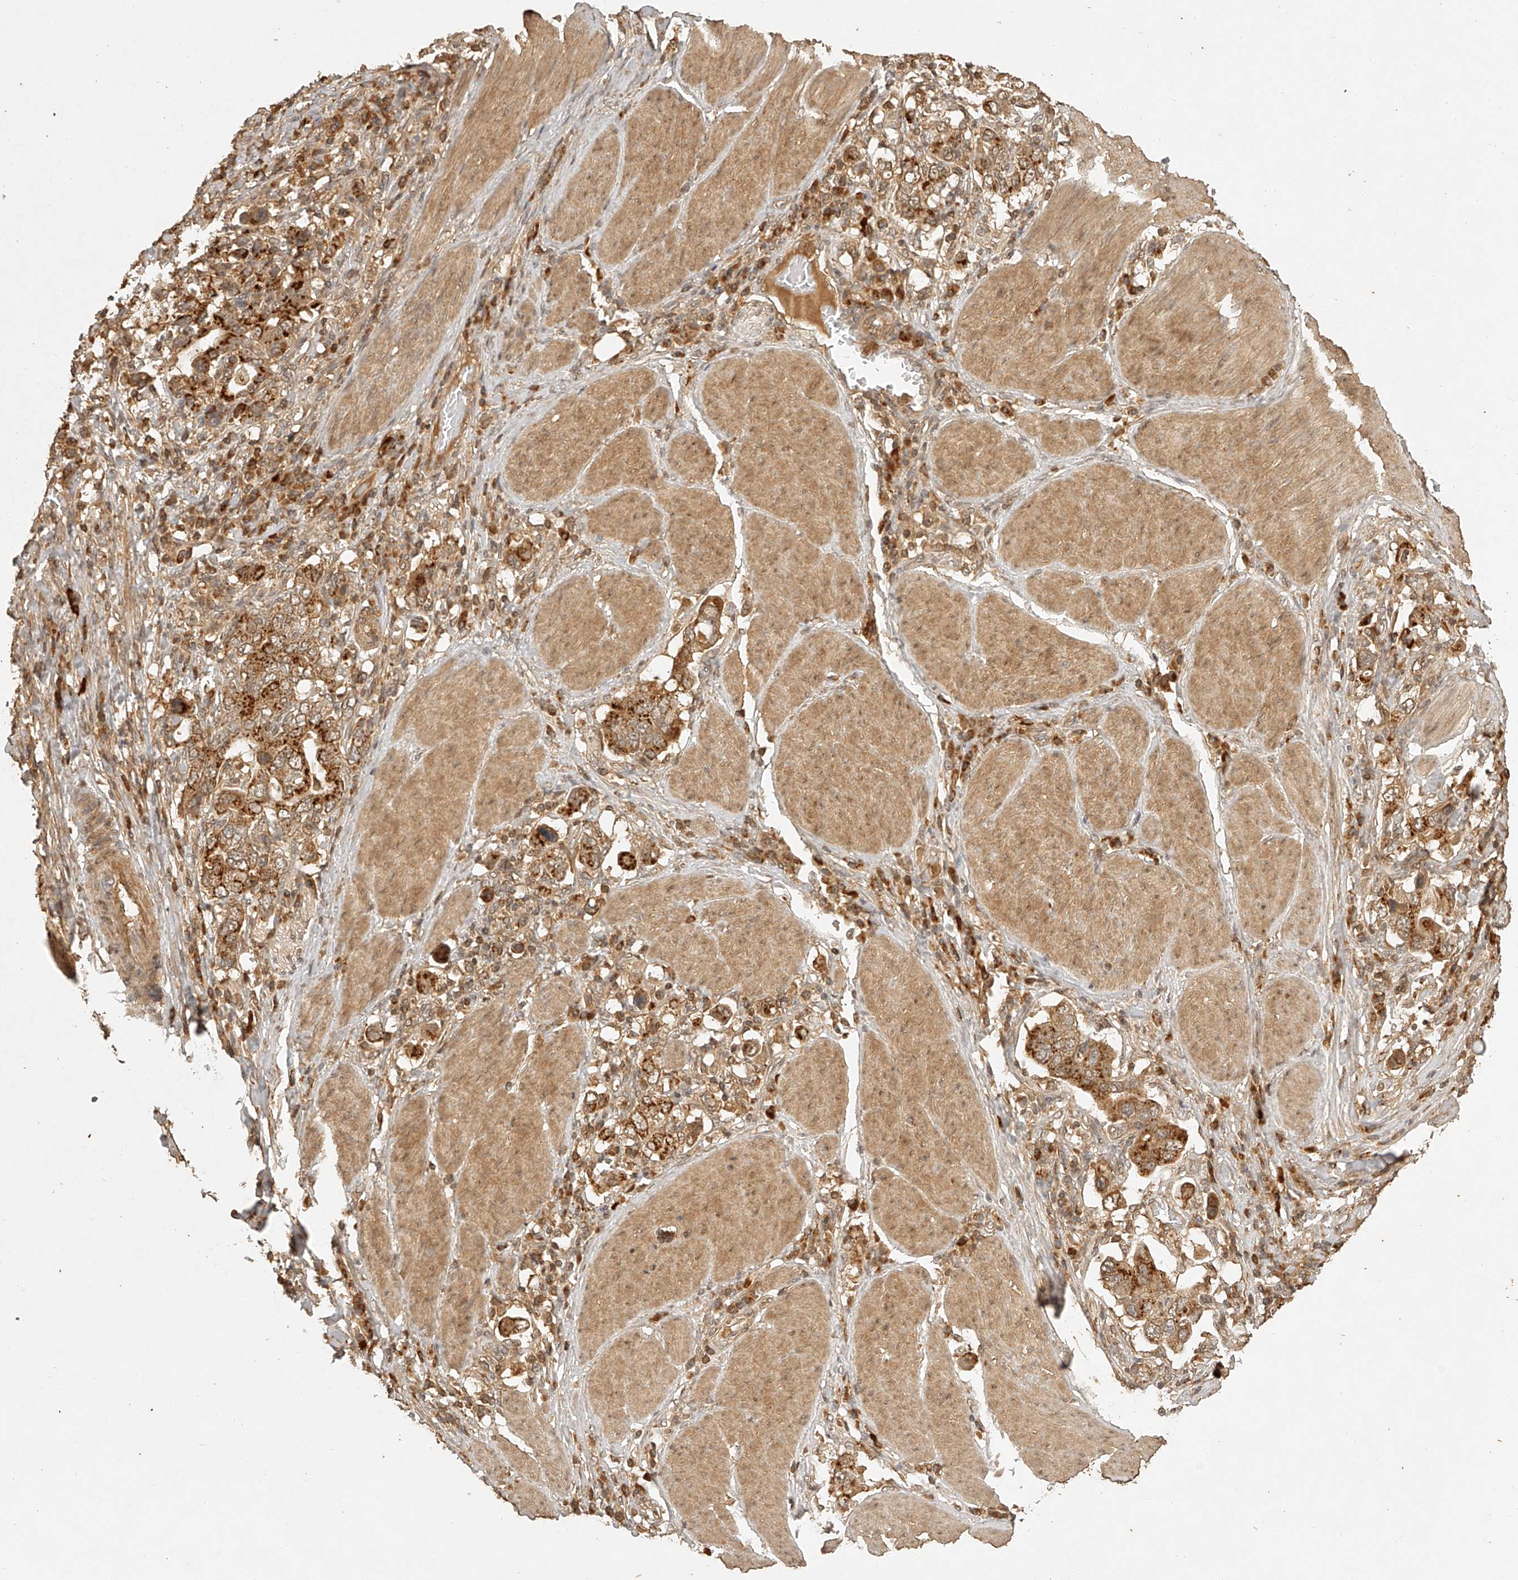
{"staining": {"intensity": "moderate", "quantity": ">75%", "location": "cytoplasmic/membranous"}, "tissue": "stomach cancer", "cell_type": "Tumor cells", "image_type": "cancer", "snomed": [{"axis": "morphology", "description": "Adenocarcinoma, NOS"}, {"axis": "topography", "description": "Stomach, upper"}], "caption": "There is medium levels of moderate cytoplasmic/membranous positivity in tumor cells of adenocarcinoma (stomach), as demonstrated by immunohistochemical staining (brown color).", "gene": "BCL2L11", "patient": {"sex": "male", "age": 62}}